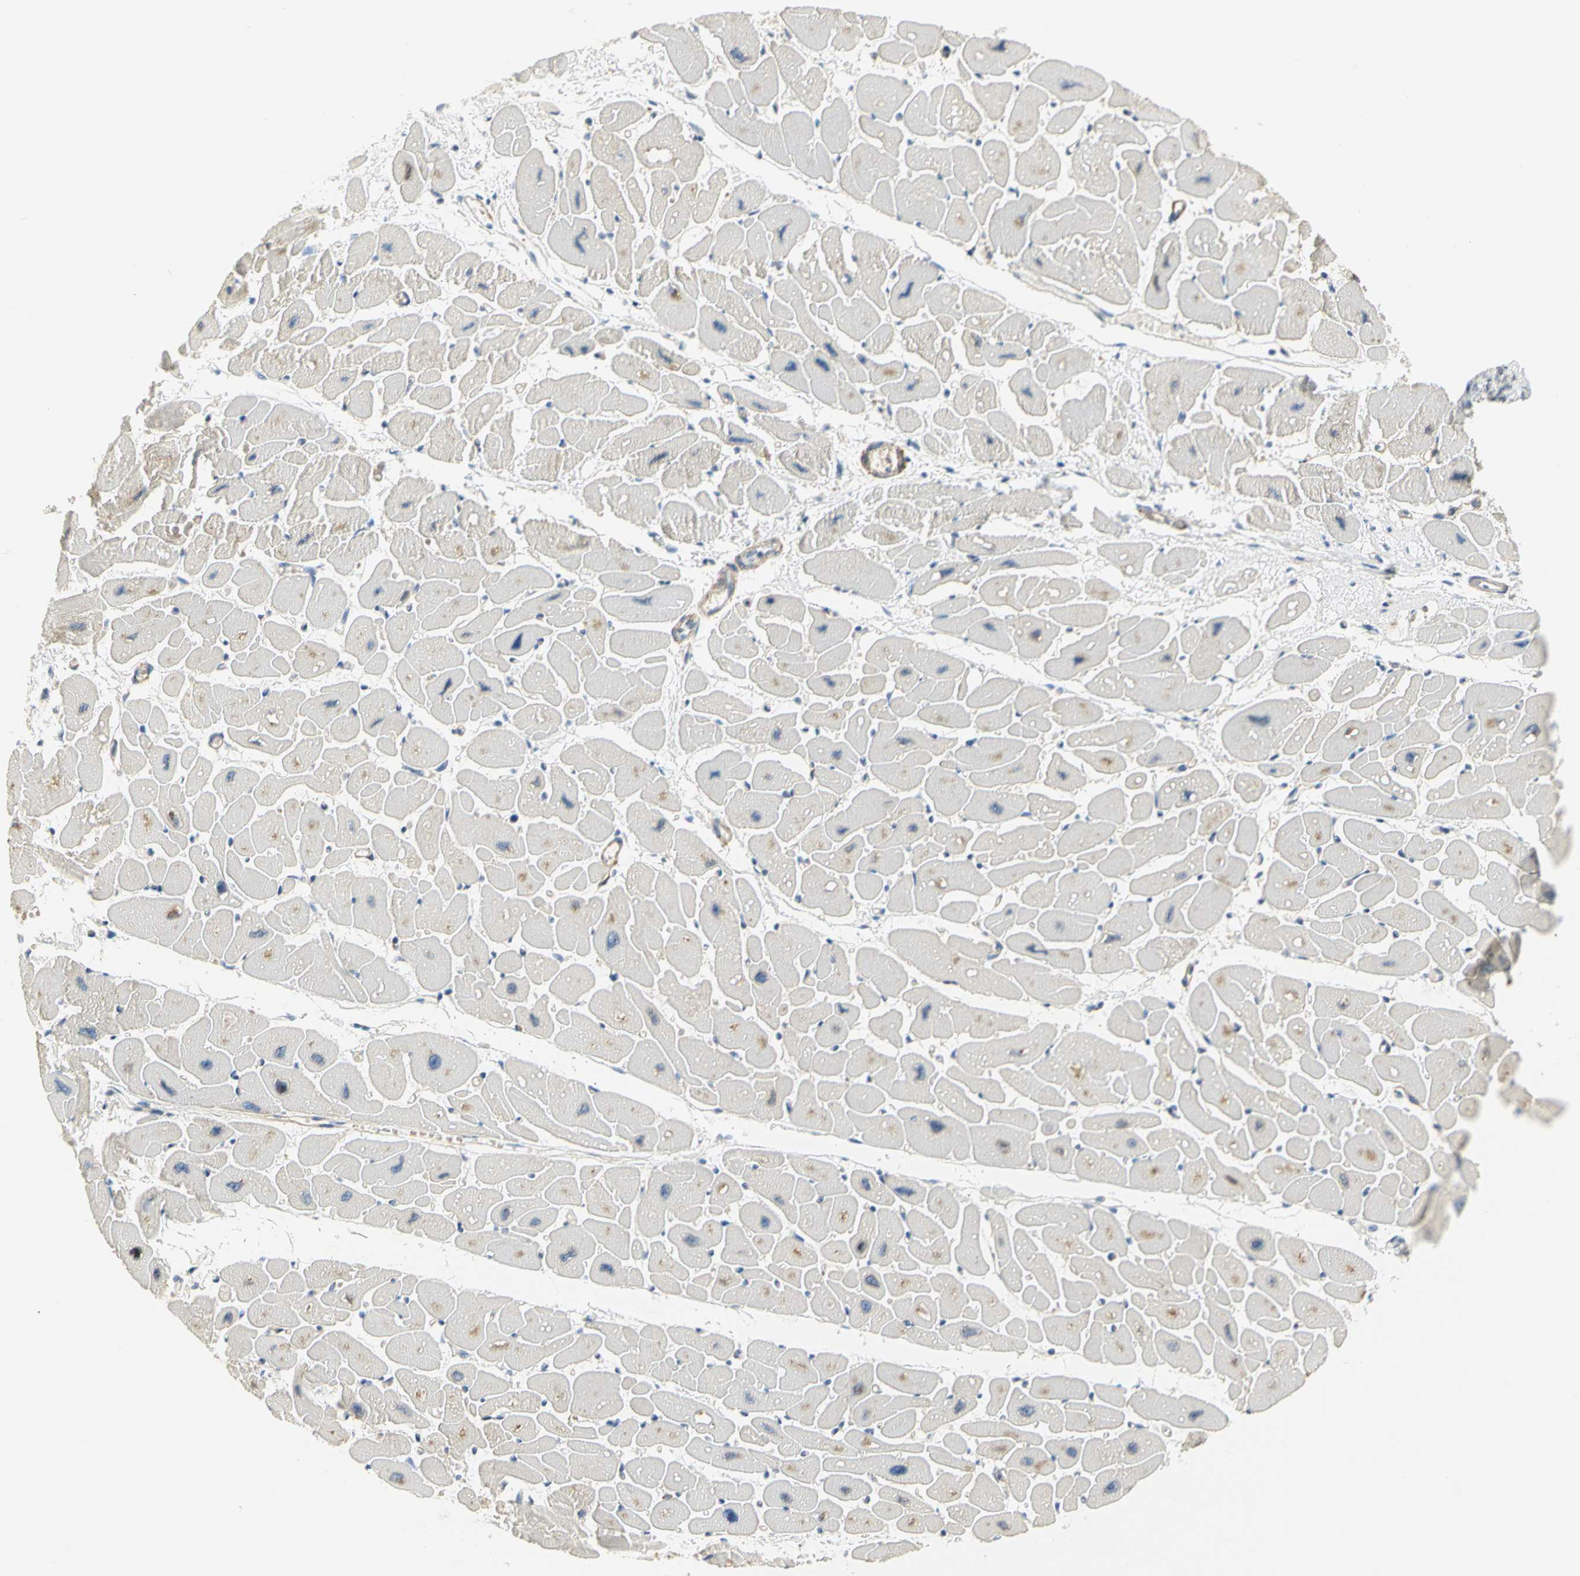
{"staining": {"intensity": "weak", "quantity": "<25%", "location": "cytoplasmic/membranous,nuclear"}, "tissue": "heart muscle", "cell_type": "Cardiomyocytes", "image_type": "normal", "snomed": [{"axis": "morphology", "description": "Normal tissue, NOS"}, {"axis": "topography", "description": "Heart"}], "caption": "Immunohistochemistry (IHC) micrograph of normal heart muscle: human heart muscle stained with DAB reveals no significant protein positivity in cardiomyocytes.", "gene": "IMPG2", "patient": {"sex": "female", "age": 54}}